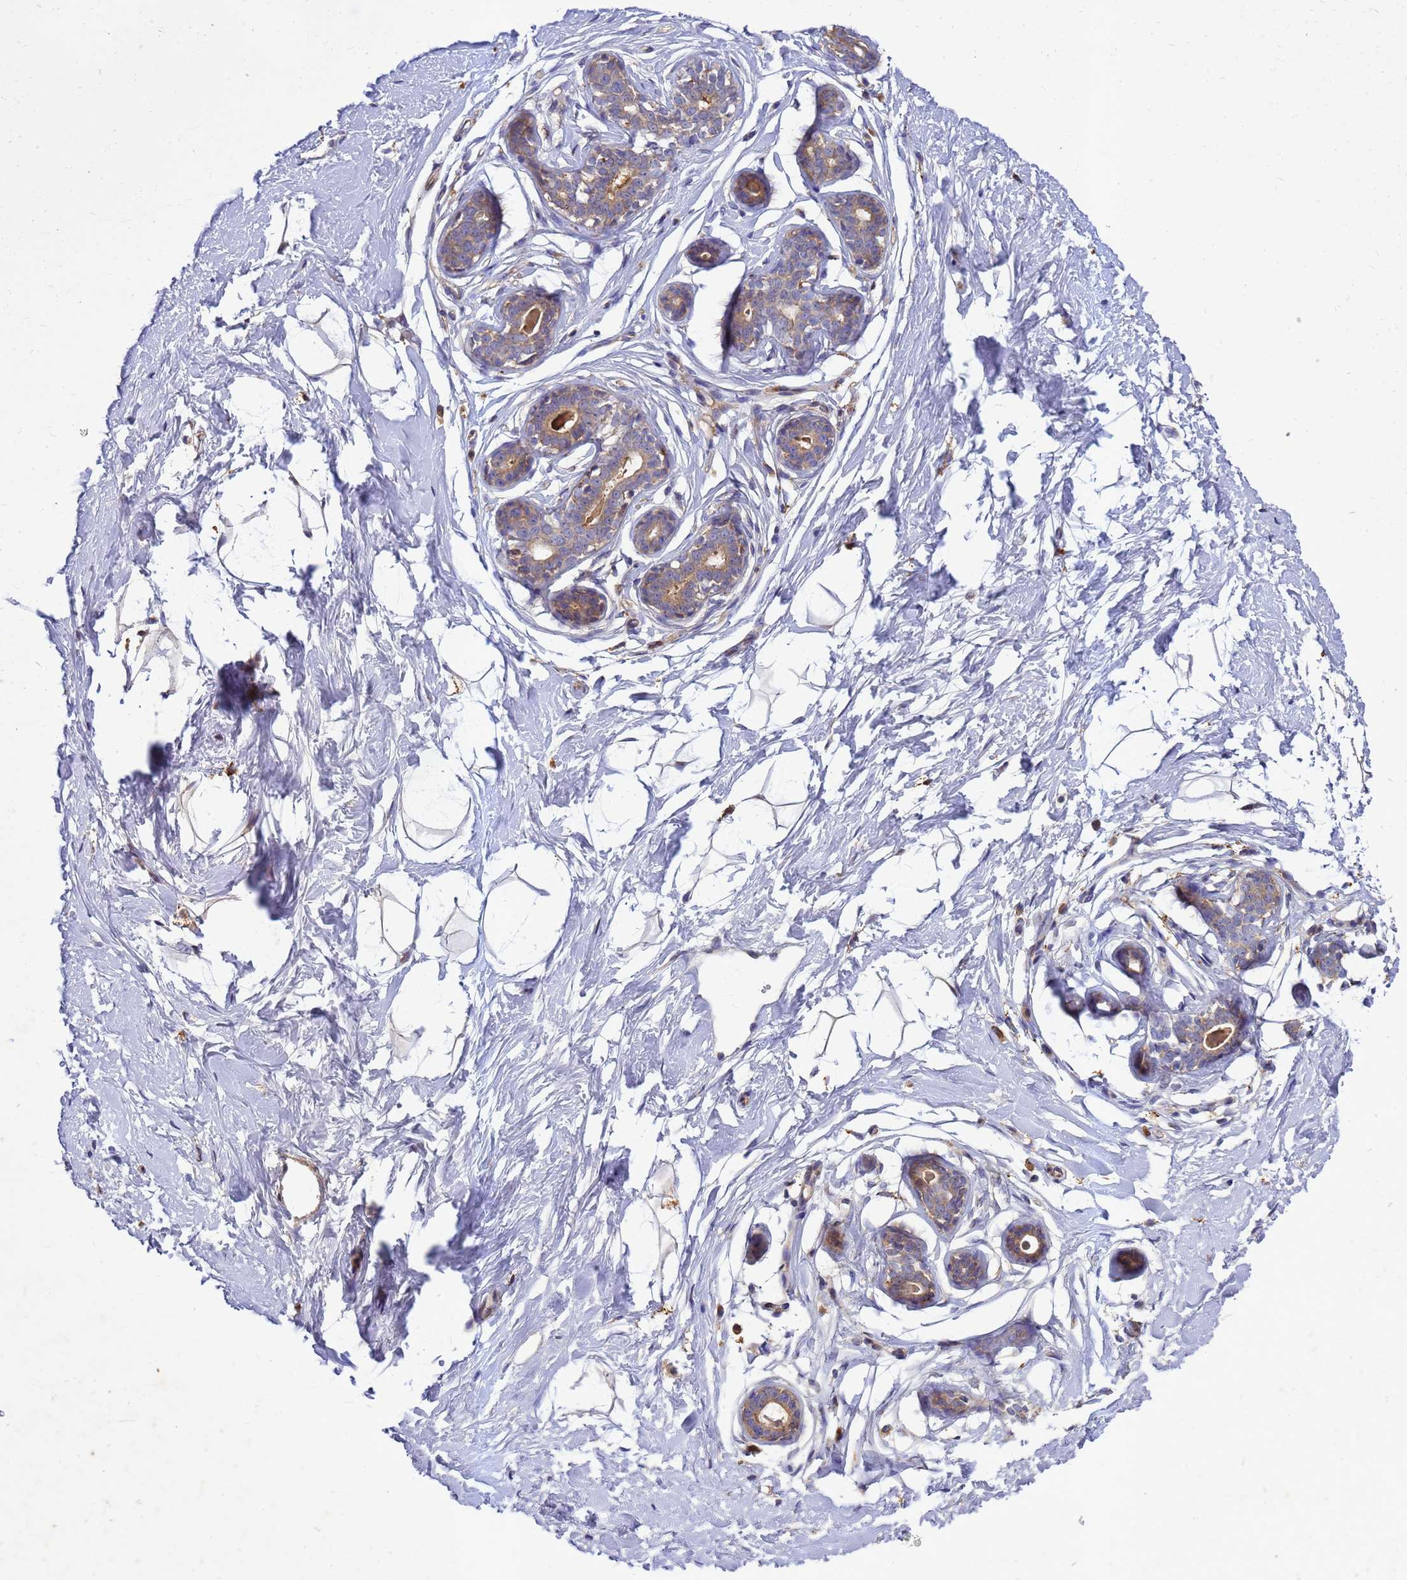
{"staining": {"intensity": "negative", "quantity": "none", "location": "none"}, "tissue": "breast", "cell_type": "Adipocytes", "image_type": "normal", "snomed": [{"axis": "morphology", "description": "Normal tissue, NOS"}, {"axis": "morphology", "description": "Adenoma, NOS"}, {"axis": "topography", "description": "Breast"}], "caption": "This photomicrograph is of unremarkable breast stained with immunohistochemistry to label a protein in brown with the nuclei are counter-stained blue. There is no staining in adipocytes. Nuclei are stained in blue.", "gene": "RNF215", "patient": {"sex": "female", "age": 23}}